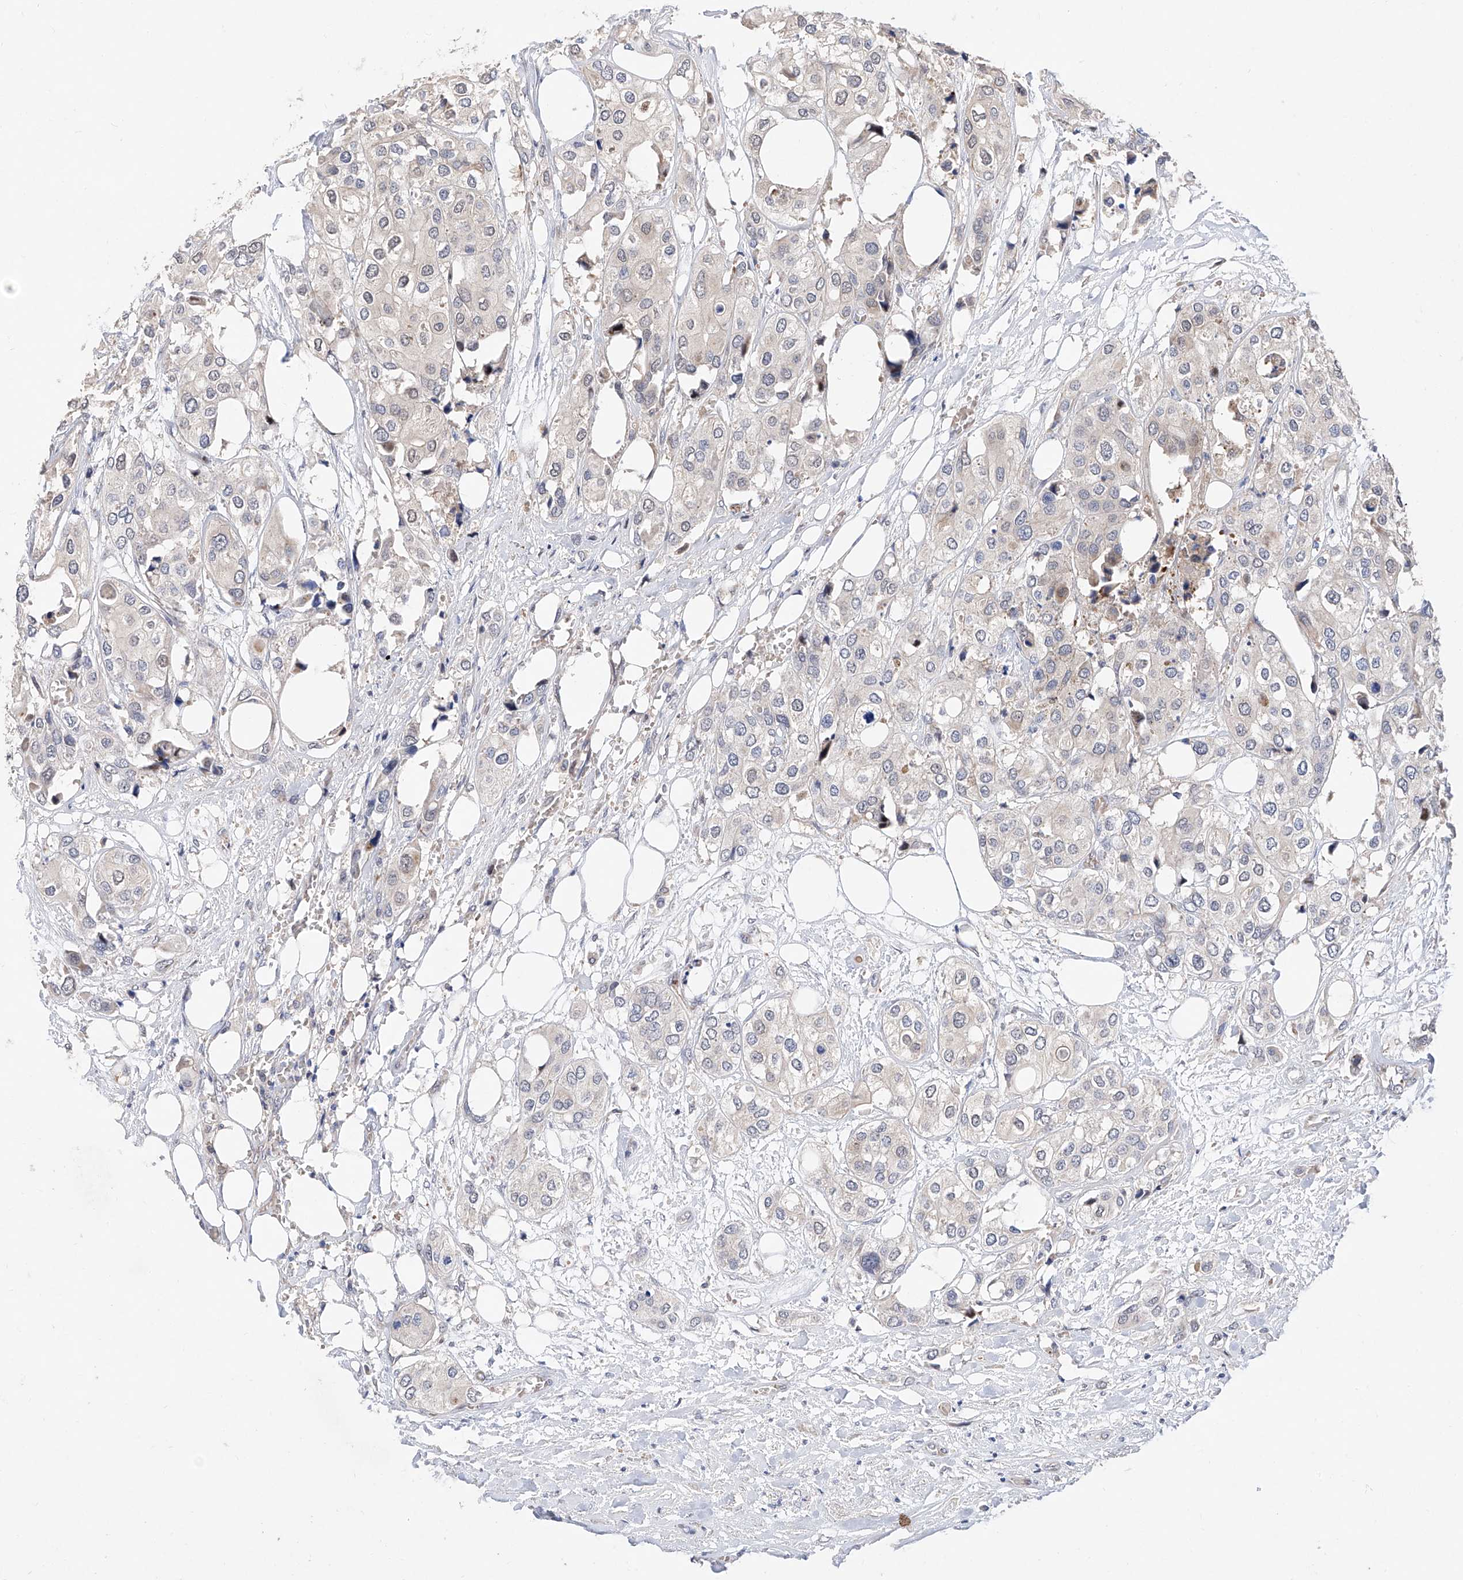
{"staining": {"intensity": "negative", "quantity": "none", "location": "none"}, "tissue": "urothelial cancer", "cell_type": "Tumor cells", "image_type": "cancer", "snomed": [{"axis": "morphology", "description": "Urothelial carcinoma, High grade"}, {"axis": "topography", "description": "Urinary bladder"}], "caption": "Protein analysis of high-grade urothelial carcinoma shows no significant positivity in tumor cells.", "gene": "FUCA2", "patient": {"sex": "male", "age": 64}}